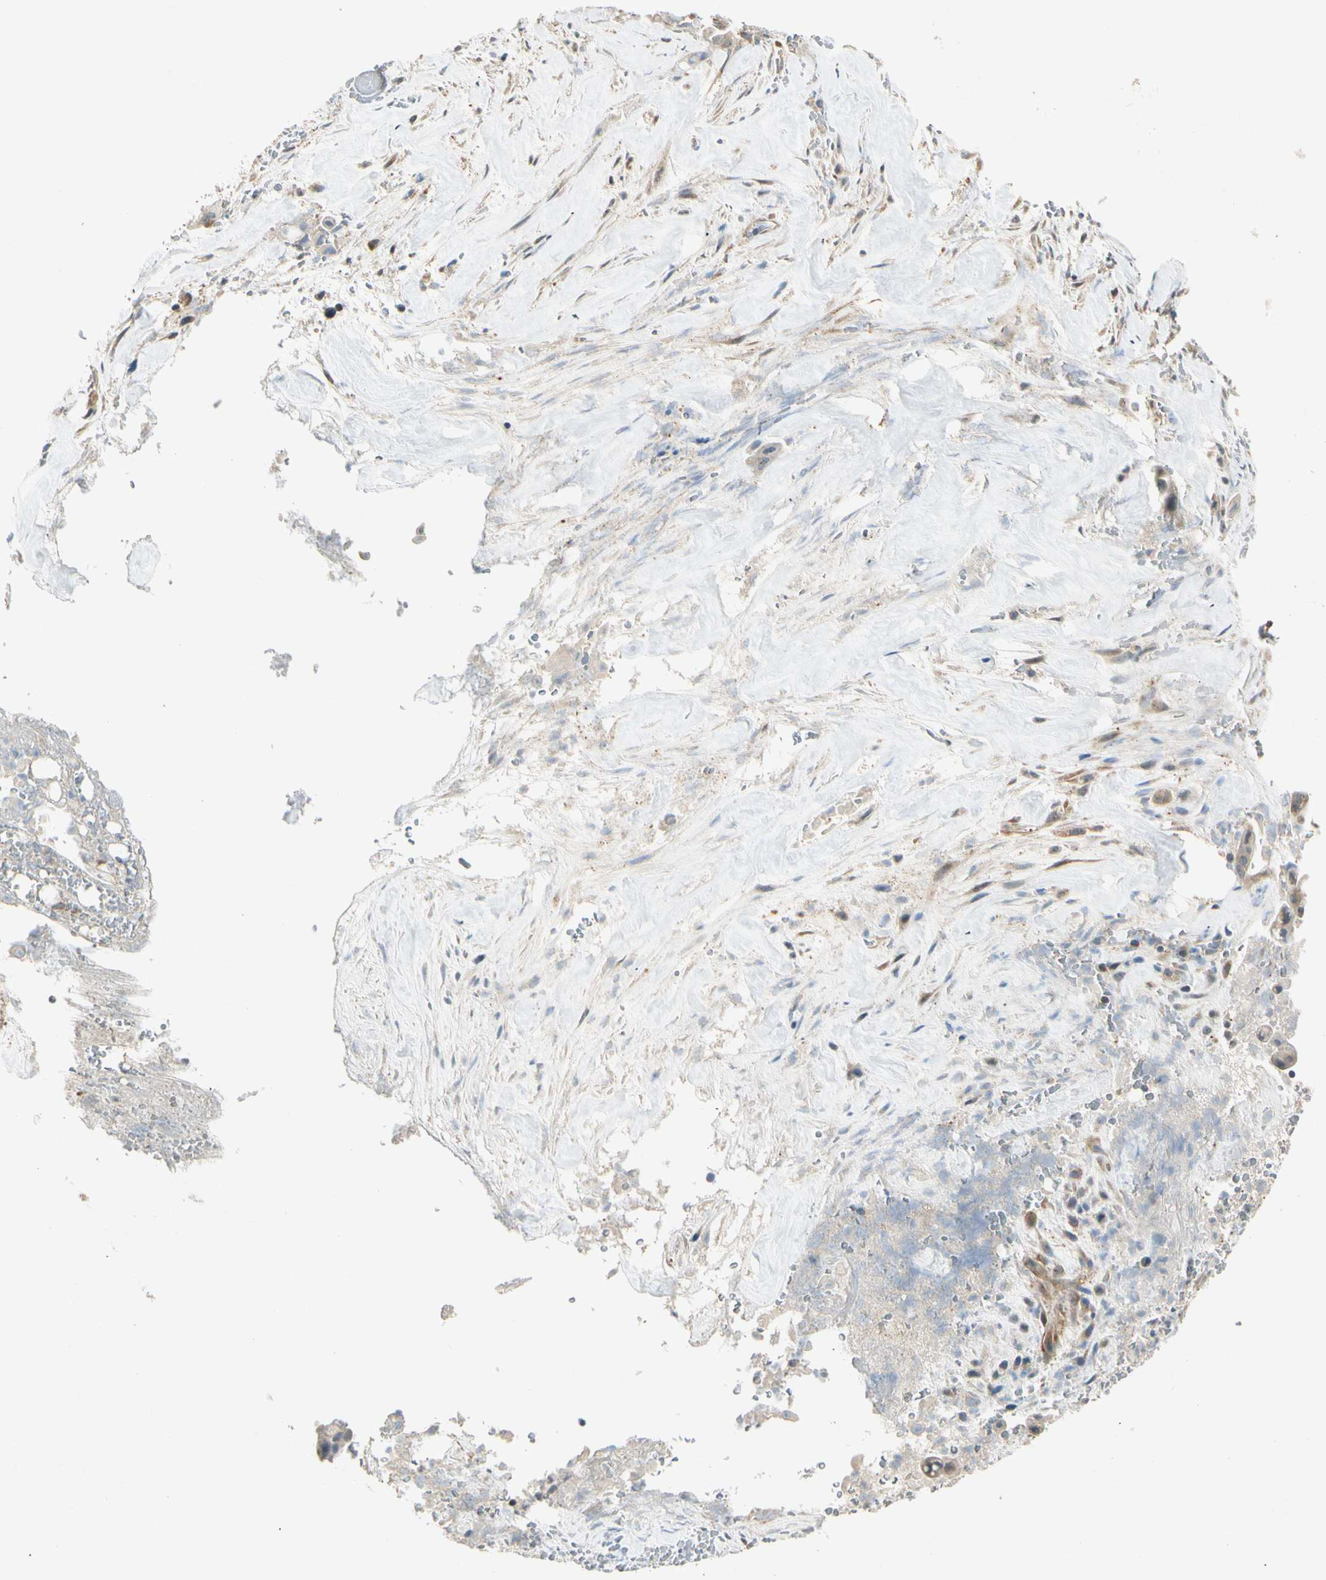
{"staining": {"intensity": "weak", "quantity": "<25%", "location": "cytoplasmic/membranous"}, "tissue": "liver cancer", "cell_type": "Tumor cells", "image_type": "cancer", "snomed": [{"axis": "morphology", "description": "Cholangiocarcinoma"}, {"axis": "topography", "description": "Liver"}], "caption": "Immunohistochemical staining of human cholangiocarcinoma (liver) demonstrates no significant expression in tumor cells.", "gene": "IPO5", "patient": {"sex": "female", "age": 68}}